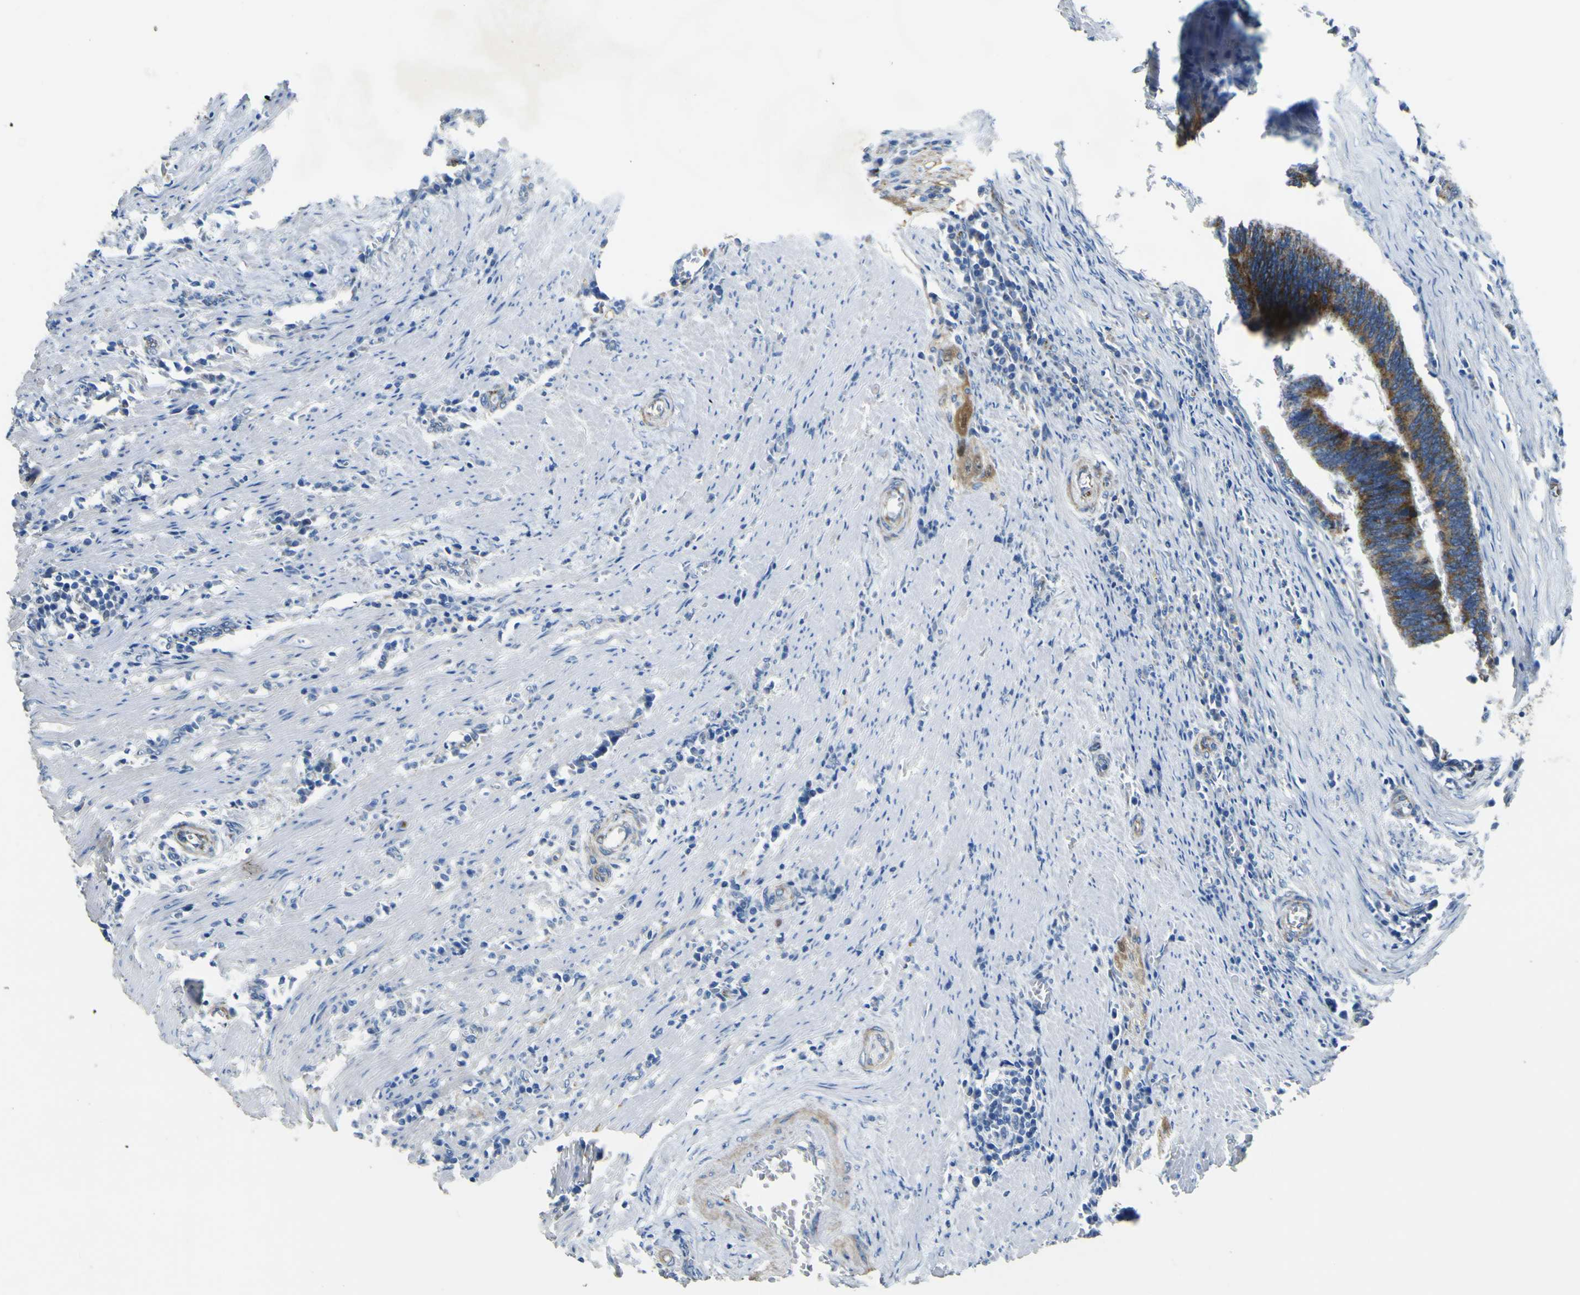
{"staining": {"intensity": "strong", "quantity": ">75%", "location": "cytoplasmic/membranous"}, "tissue": "colorectal cancer", "cell_type": "Tumor cells", "image_type": "cancer", "snomed": [{"axis": "morphology", "description": "Adenocarcinoma, NOS"}, {"axis": "topography", "description": "Colon"}], "caption": "Immunohistochemistry photomicrograph of human adenocarcinoma (colorectal) stained for a protein (brown), which displays high levels of strong cytoplasmic/membranous positivity in about >75% of tumor cells.", "gene": "ALDH18A1", "patient": {"sex": "male", "age": 72}}